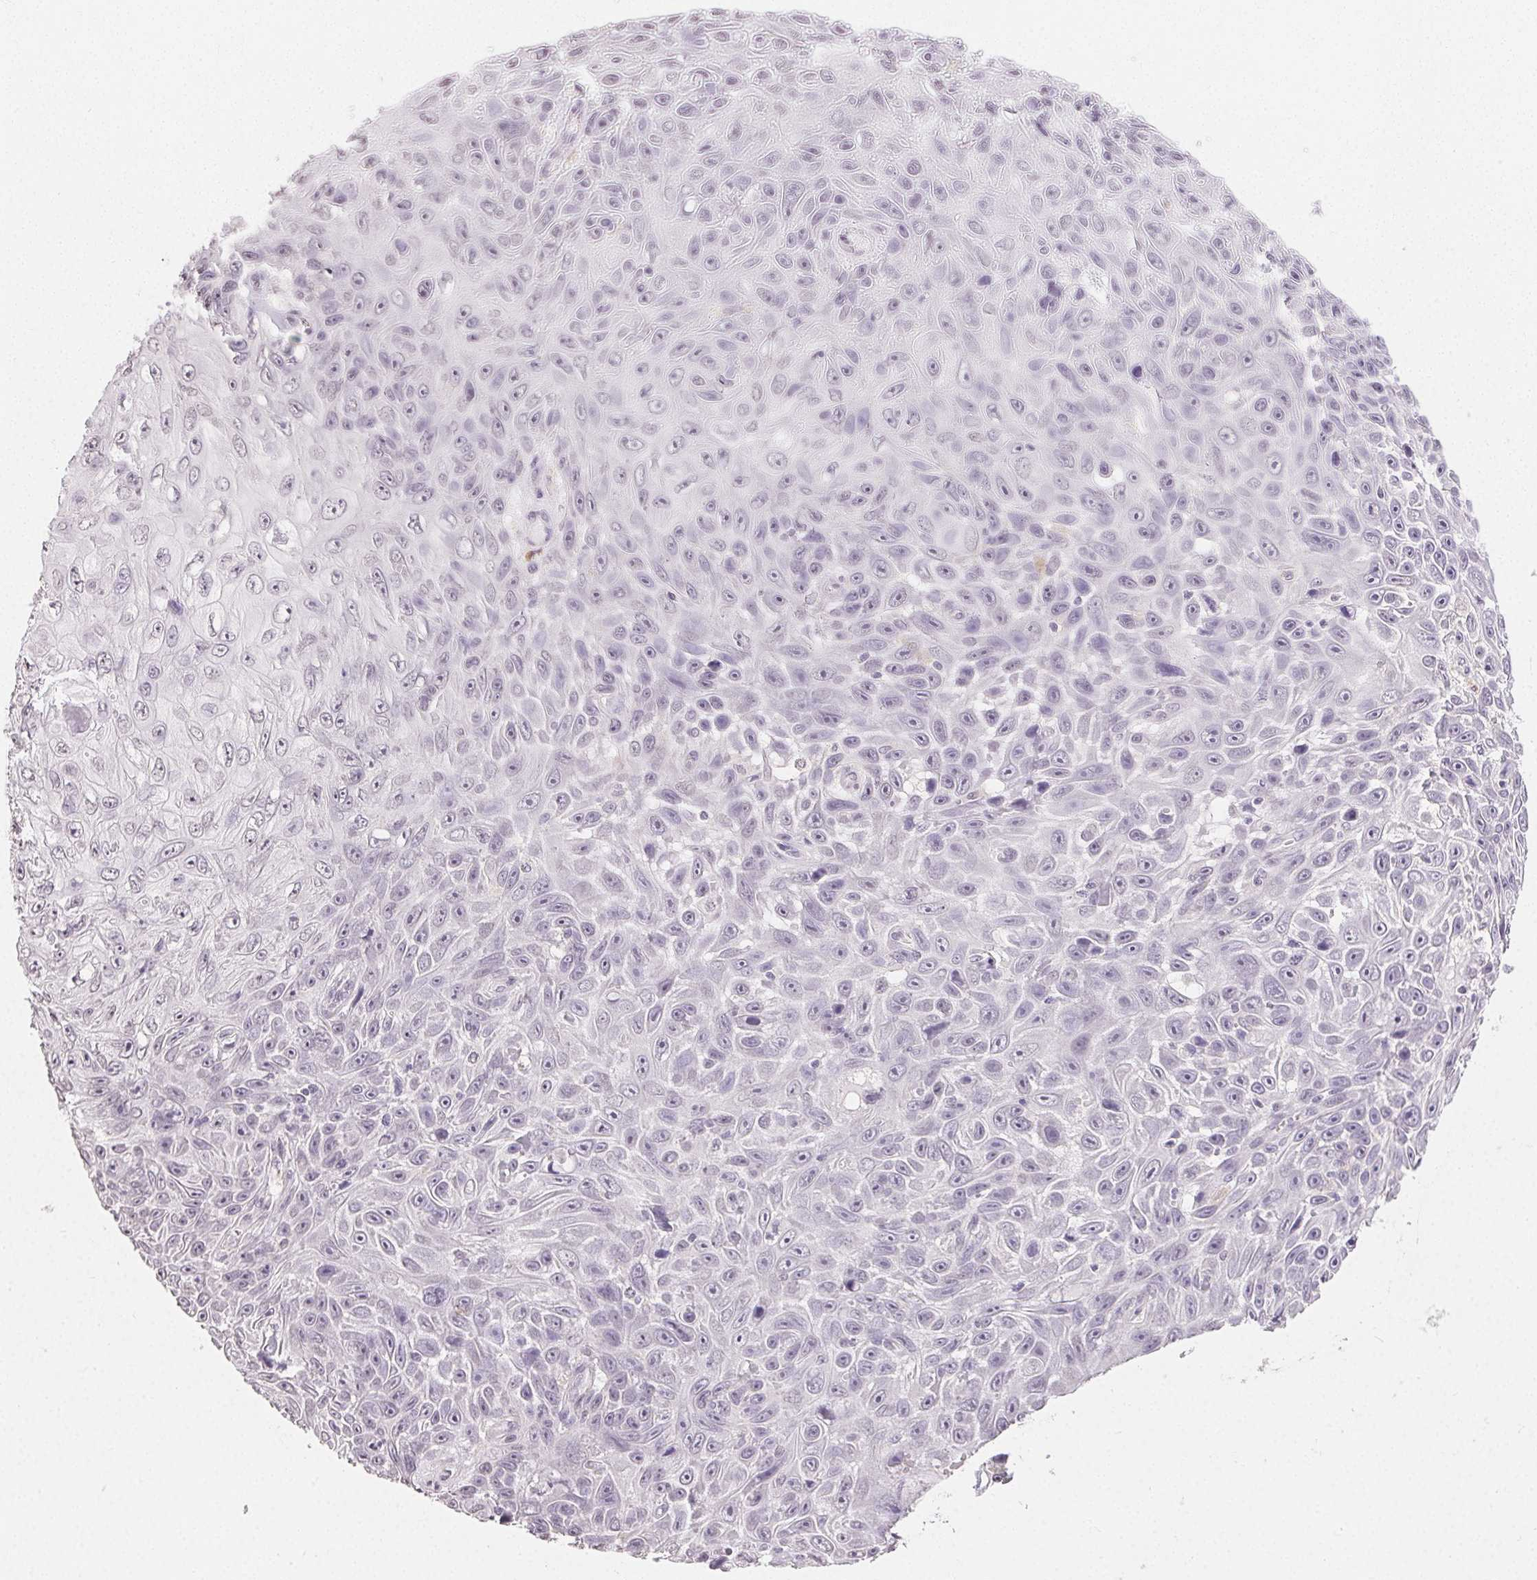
{"staining": {"intensity": "negative", "quantity": "none", "location": "none"}, "tissue": "skin cancer", "cell_type": "Tumor cells", "image_type": "cancer", "snomed": [{"axis": "morphology", "description": "Squamous cell carcinoma, NOS"}, {"axis": "topography", "description": "Skin"}], "caption": "Tumor cells are negative for brown protein staining in skin cancer.", "gene": "TMEM174", "patient": {"sex": "male", "age": 82}}